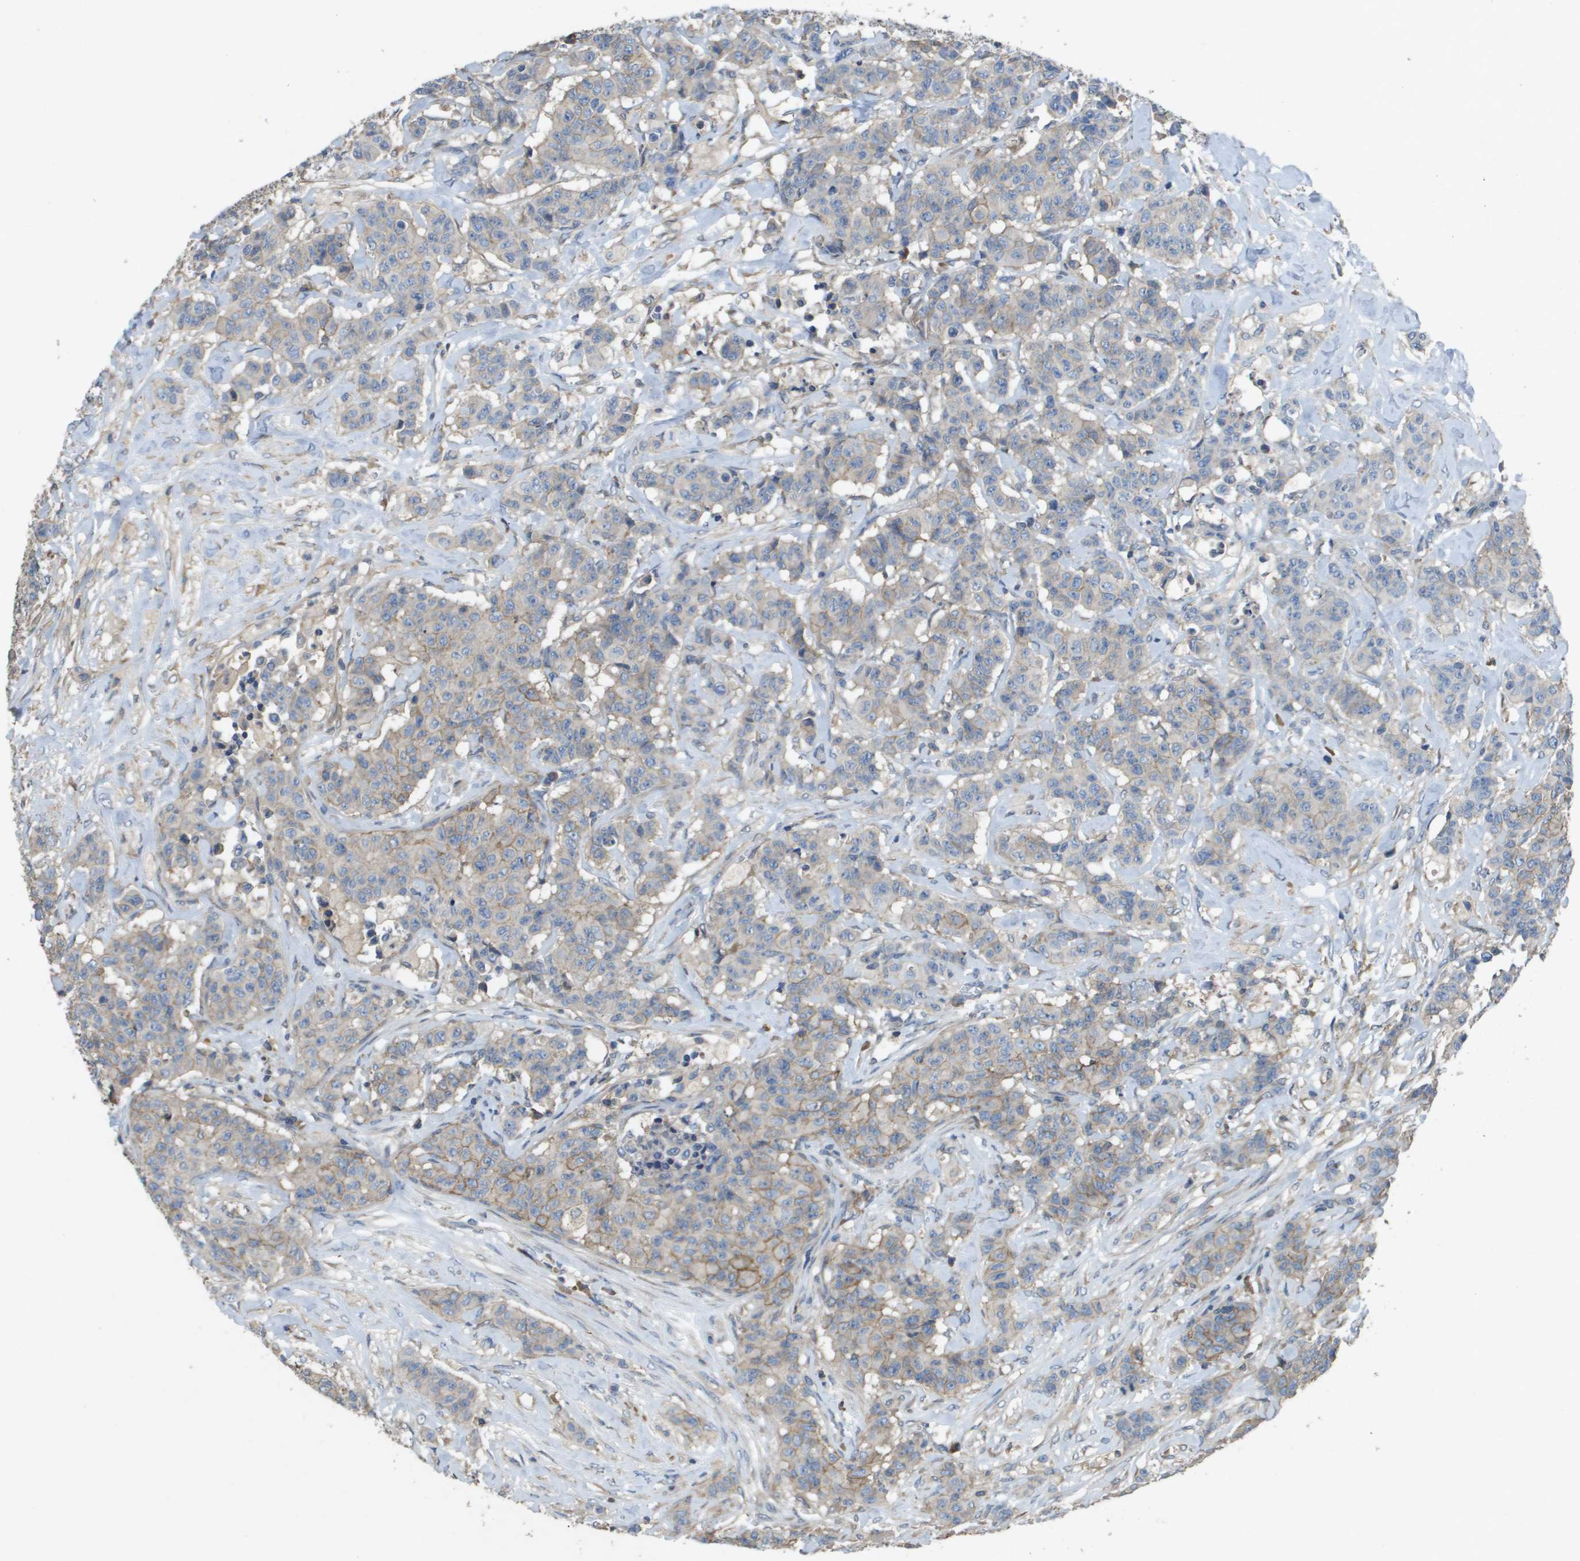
{"staining": {"intensity": "weak", "quantity": "25%-75%", "location": "cytoplasmic/membranous"}, "tissue": "breast cancer", "cell_type": "Tumor cells", "image_type": "cancer", "snomed": [{"axis": "morphology", "description": "Normal tissue, NOS"}, {"axis": "morphology", "description": "Duct carcinoma"}, {"axis": "topography", "description": "Breast"}], "caption": "Weak cytoplasmic/membranous protein positivity is appreciated in approximately 25%-75% of tumor cells in infiltrating ductal carcinoma (breast).", "gene": "CLCA4", "patient": {"sex": "female", "age": 40}}